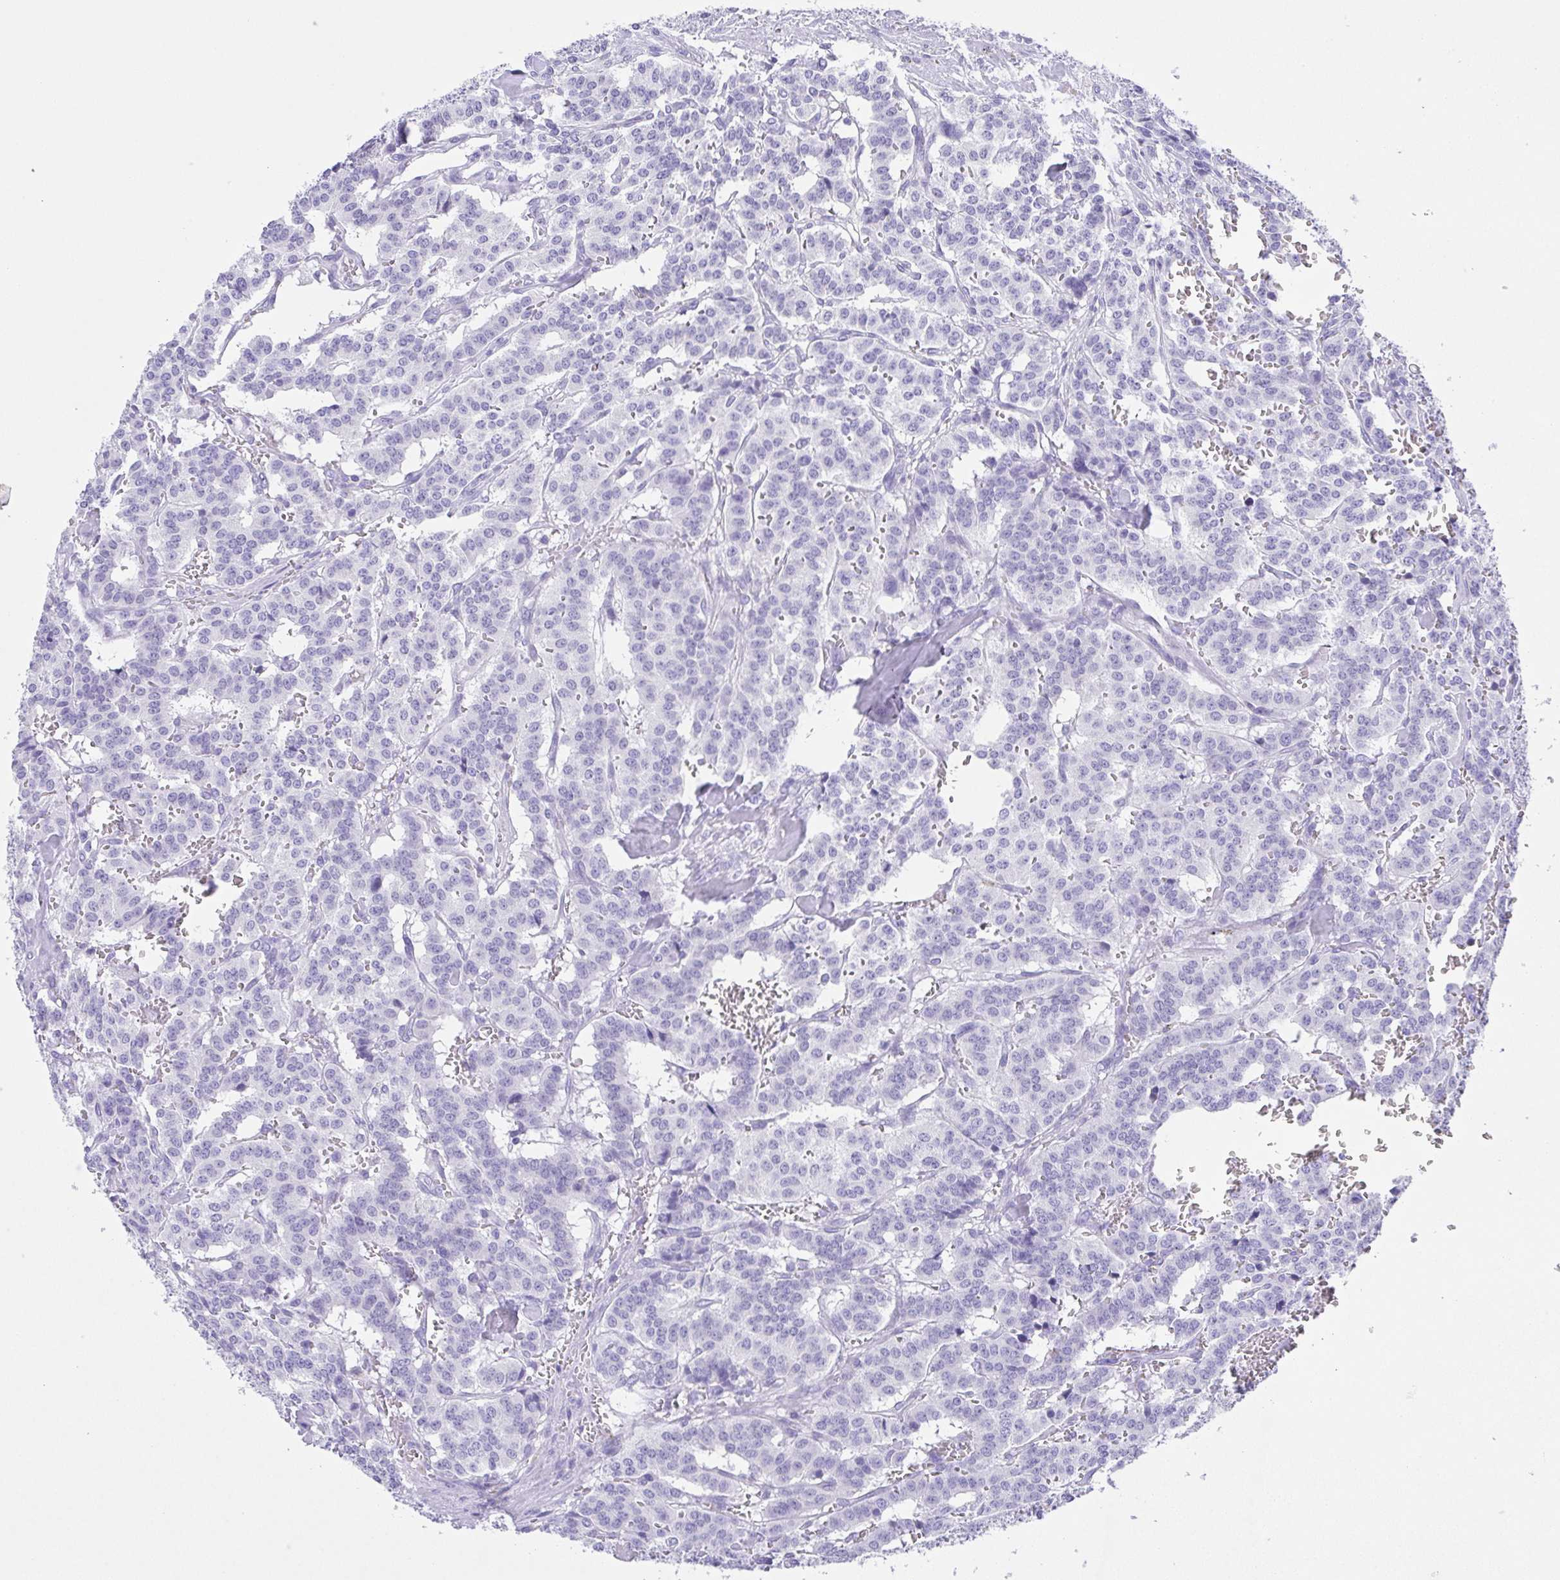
{"staining": {"intensity": "negative", "quantity": "none", "location": "none"}, "tissue": "carcinoid", "cell_type": "Tumor cells", "image_type": "cancer", "snomed": [{"axis": "morphology", "description": "Normal tissue, NOS"}, {"axis": "morphology", "description": "Carcinoid, malignant, NOS"}, {"axis": "topography", "description": "Lung"}], "caption": "This is an IHC histopathology image of human carcinoid. There is no positivity in tumor cells.", "gene": "SPATA4", "patient": {"sex": "female", "age": 46}}